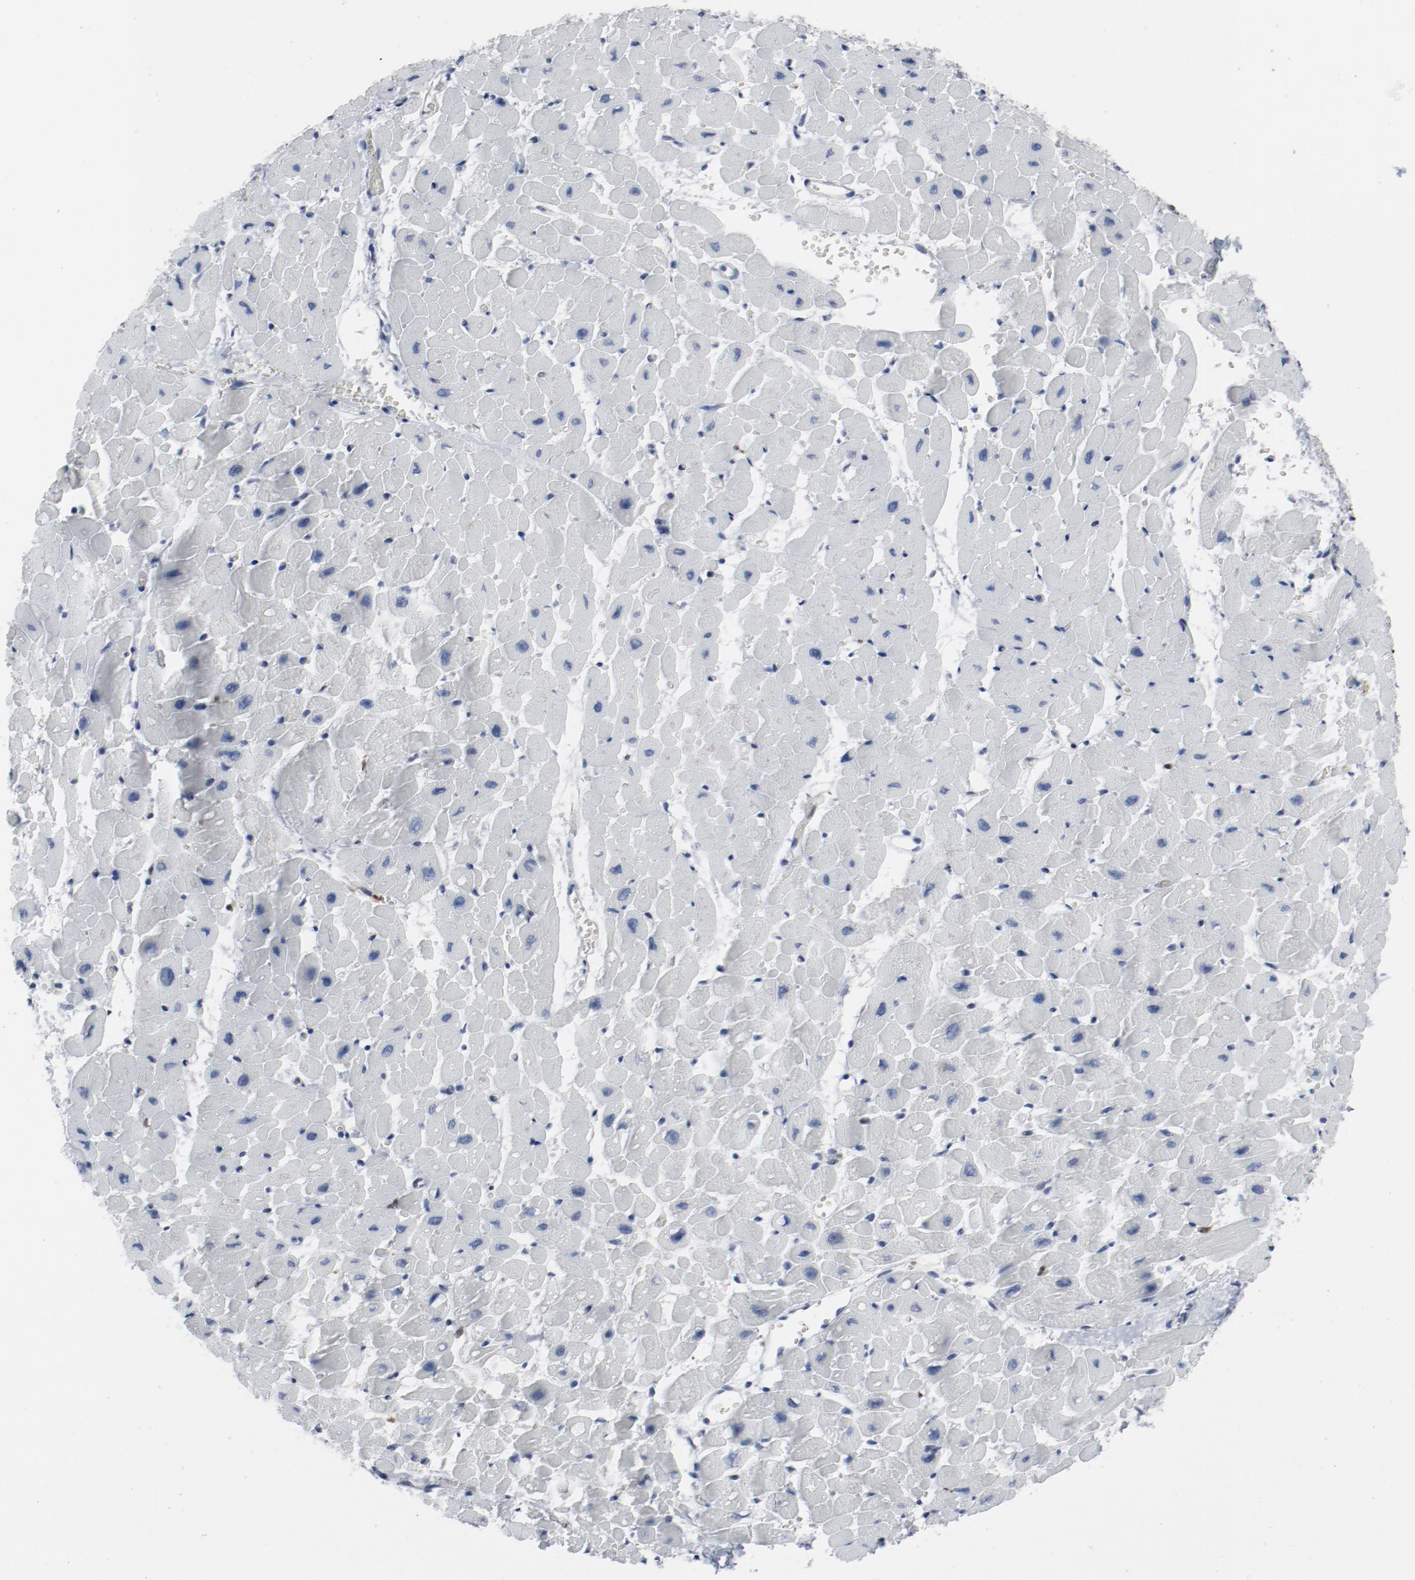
{"staining": {"intensity": "negative", "quantity": "none", "location": "none"}, "tissue": "heart muscle", "cell_type": "Cardiomyocytes", "image_type": "normal", "snomed": [{"axis": "morphology", "description": "Normal tissue, NOS"}, {"axis": "topography", "description": "Heart"}], "caption": "Protein analysis of normal heart muscle reveals no significant positivity in cardiomyocytes. (Stains: DAB IHC with hematoxylin counter stain, Microscopy: brightfield microscopy at high magnification).", "gene": "LCP2", "patient": {"sex": "male", "age": 45}}